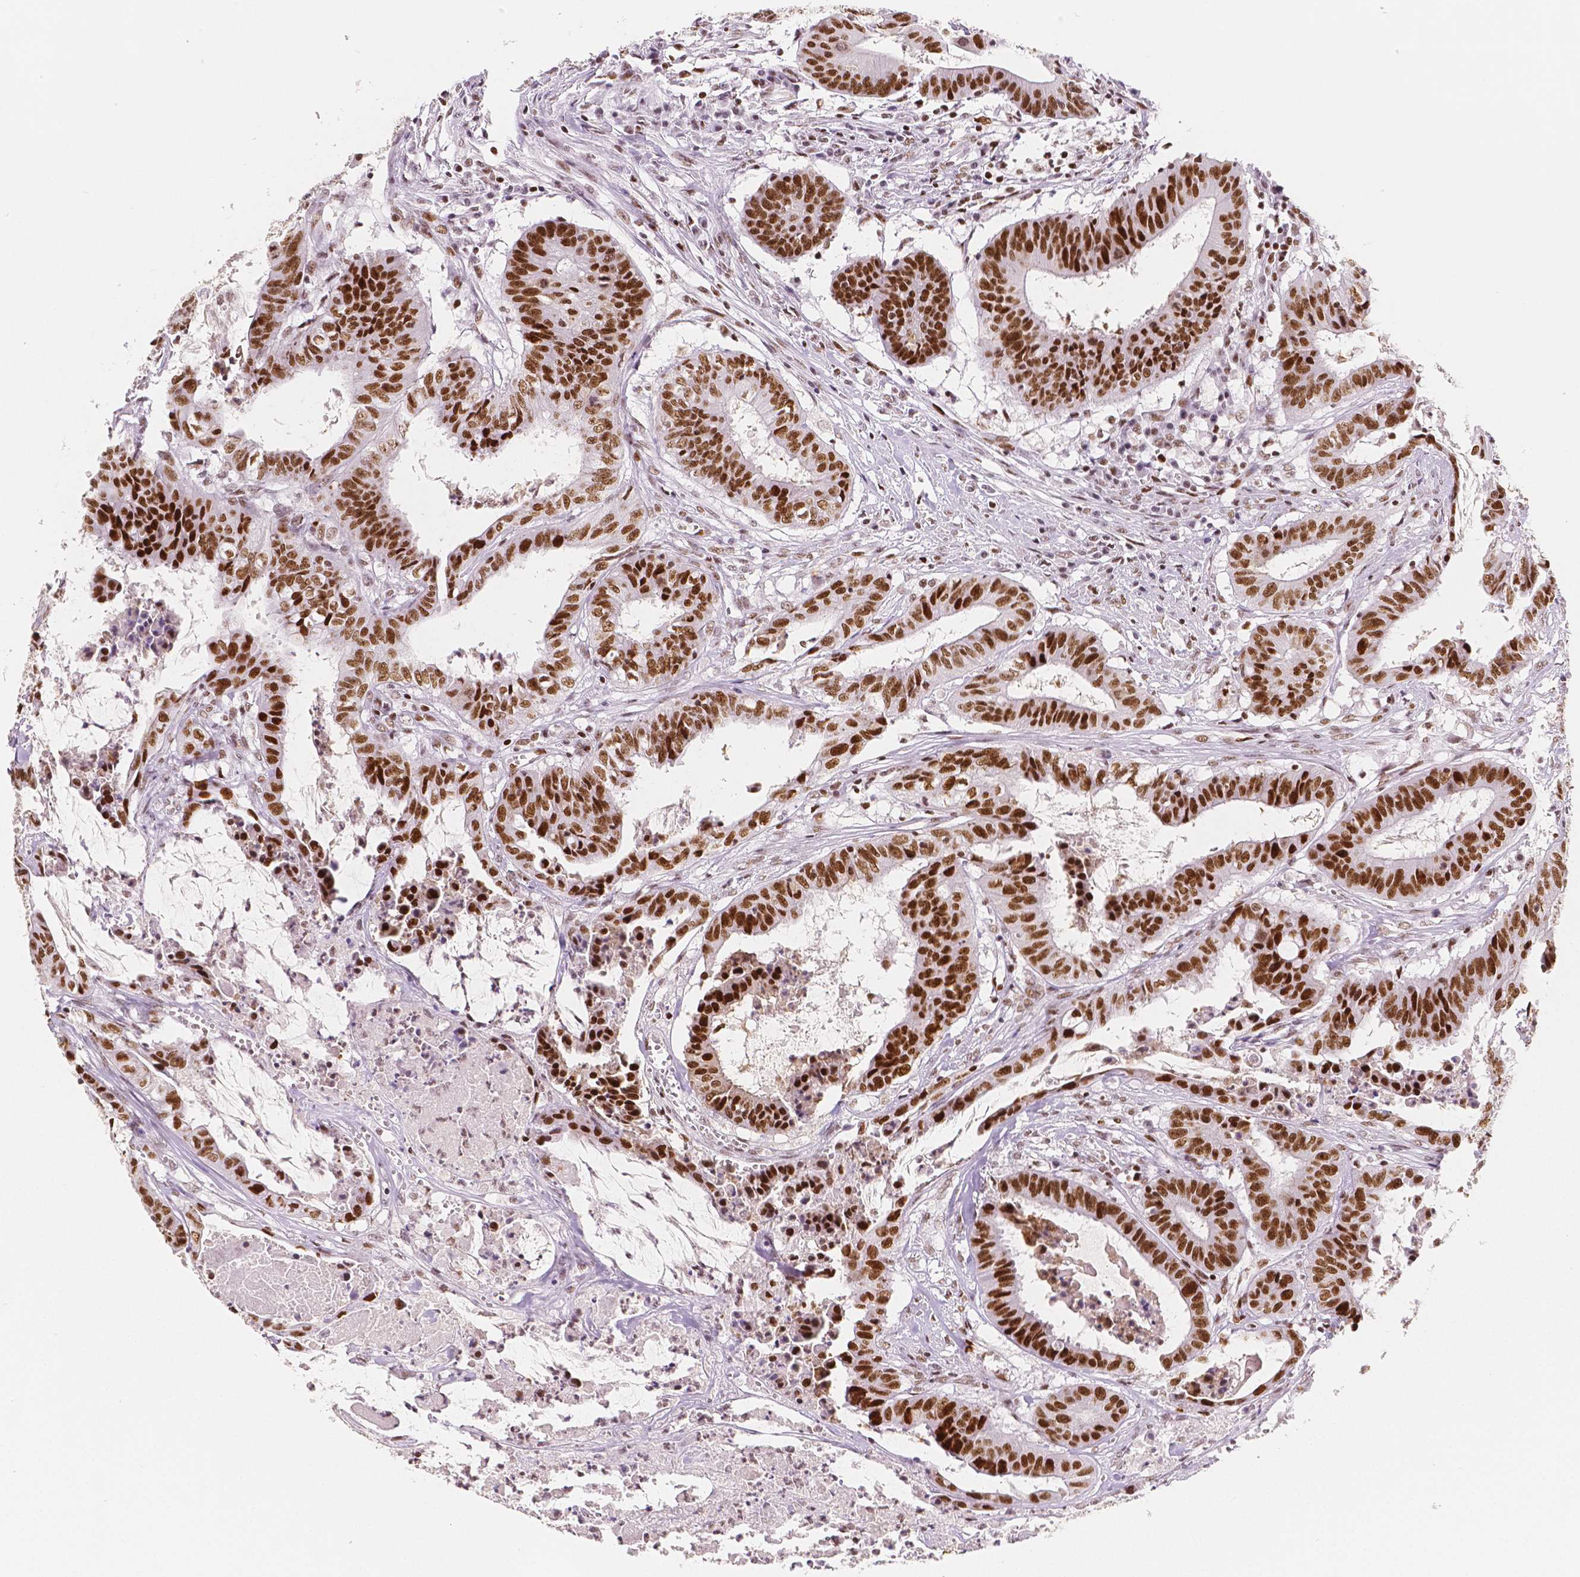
{"staining": {"intensity": "strong", "quantity": ">75%", "location": "nuclear"}, "tissue": "colorectal cancer", "cell_type": "Tumor cells", "image_type": "cancer", "snomed": [{"axis": "morphology", "description": "Adenocarcinoma, NOS"}, {"axis": "topography", "description": "Colon"}], "caption": "Immunohistochemical staining of human adenocarcinoma (colorectal) reveals strong nuclear protein staining in approximately >75% of tumor cells.", "gene": "HDAC1", "patient": {"sex": "male", "age": 33}}